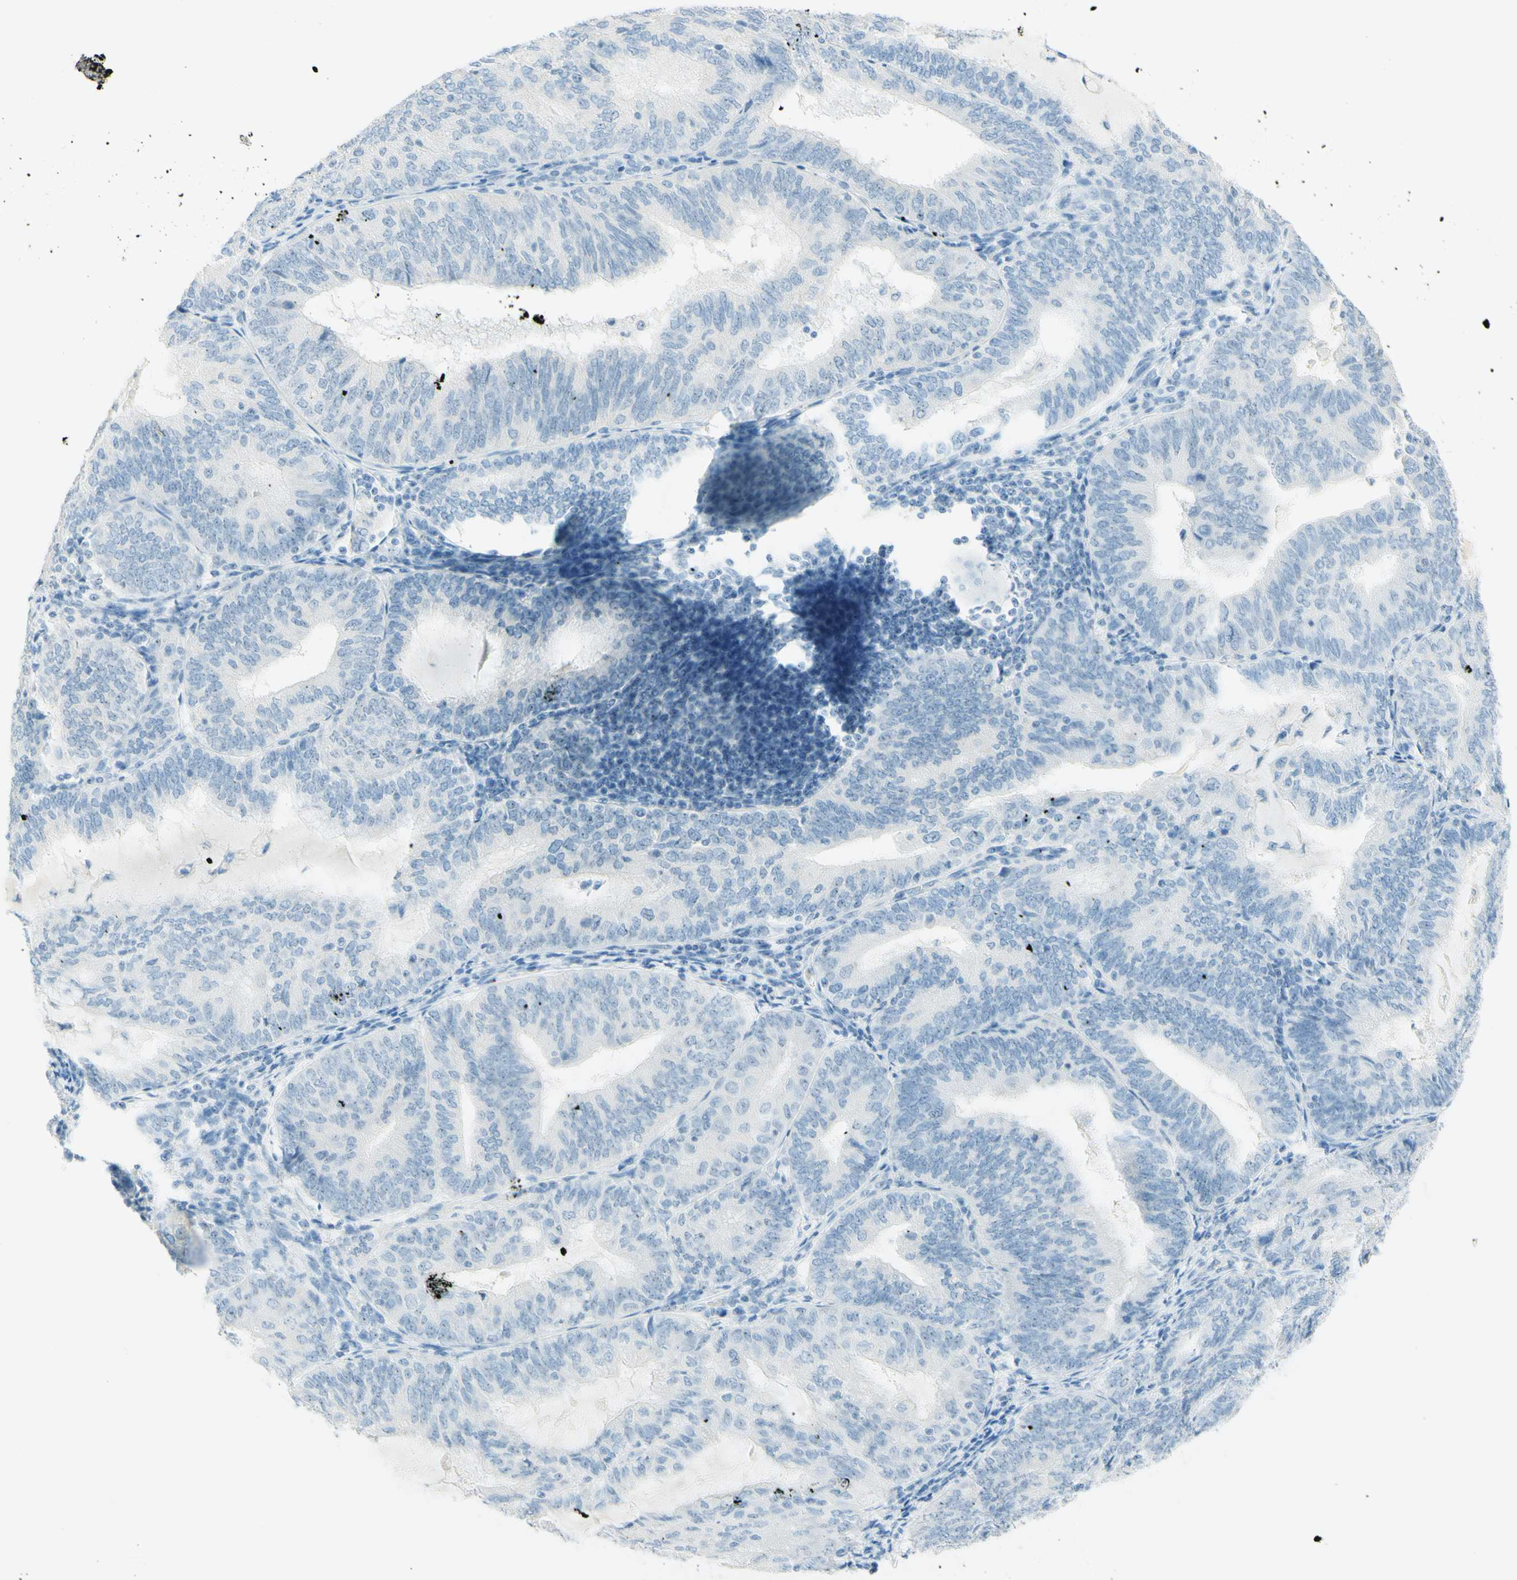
{"staining": {"intensity": "negative", "quantity": "none", "location": "none"}, "tissue": "endometrial cancer", "cell_type": "Tumor cells", "image_type": "cancer", "snomed": [{"axis": "morphology", "description": "Adenocarcinoma, NOS"}, {"axis": "topography", "description": "Endometrium"}], "caption": "Histopathology image shows no significant protein staining in tumor cells of endometrial cancer (adenocarcinoma).", "gene": "FMR1NB", "patient": {"sex": "female", "age": 81}}